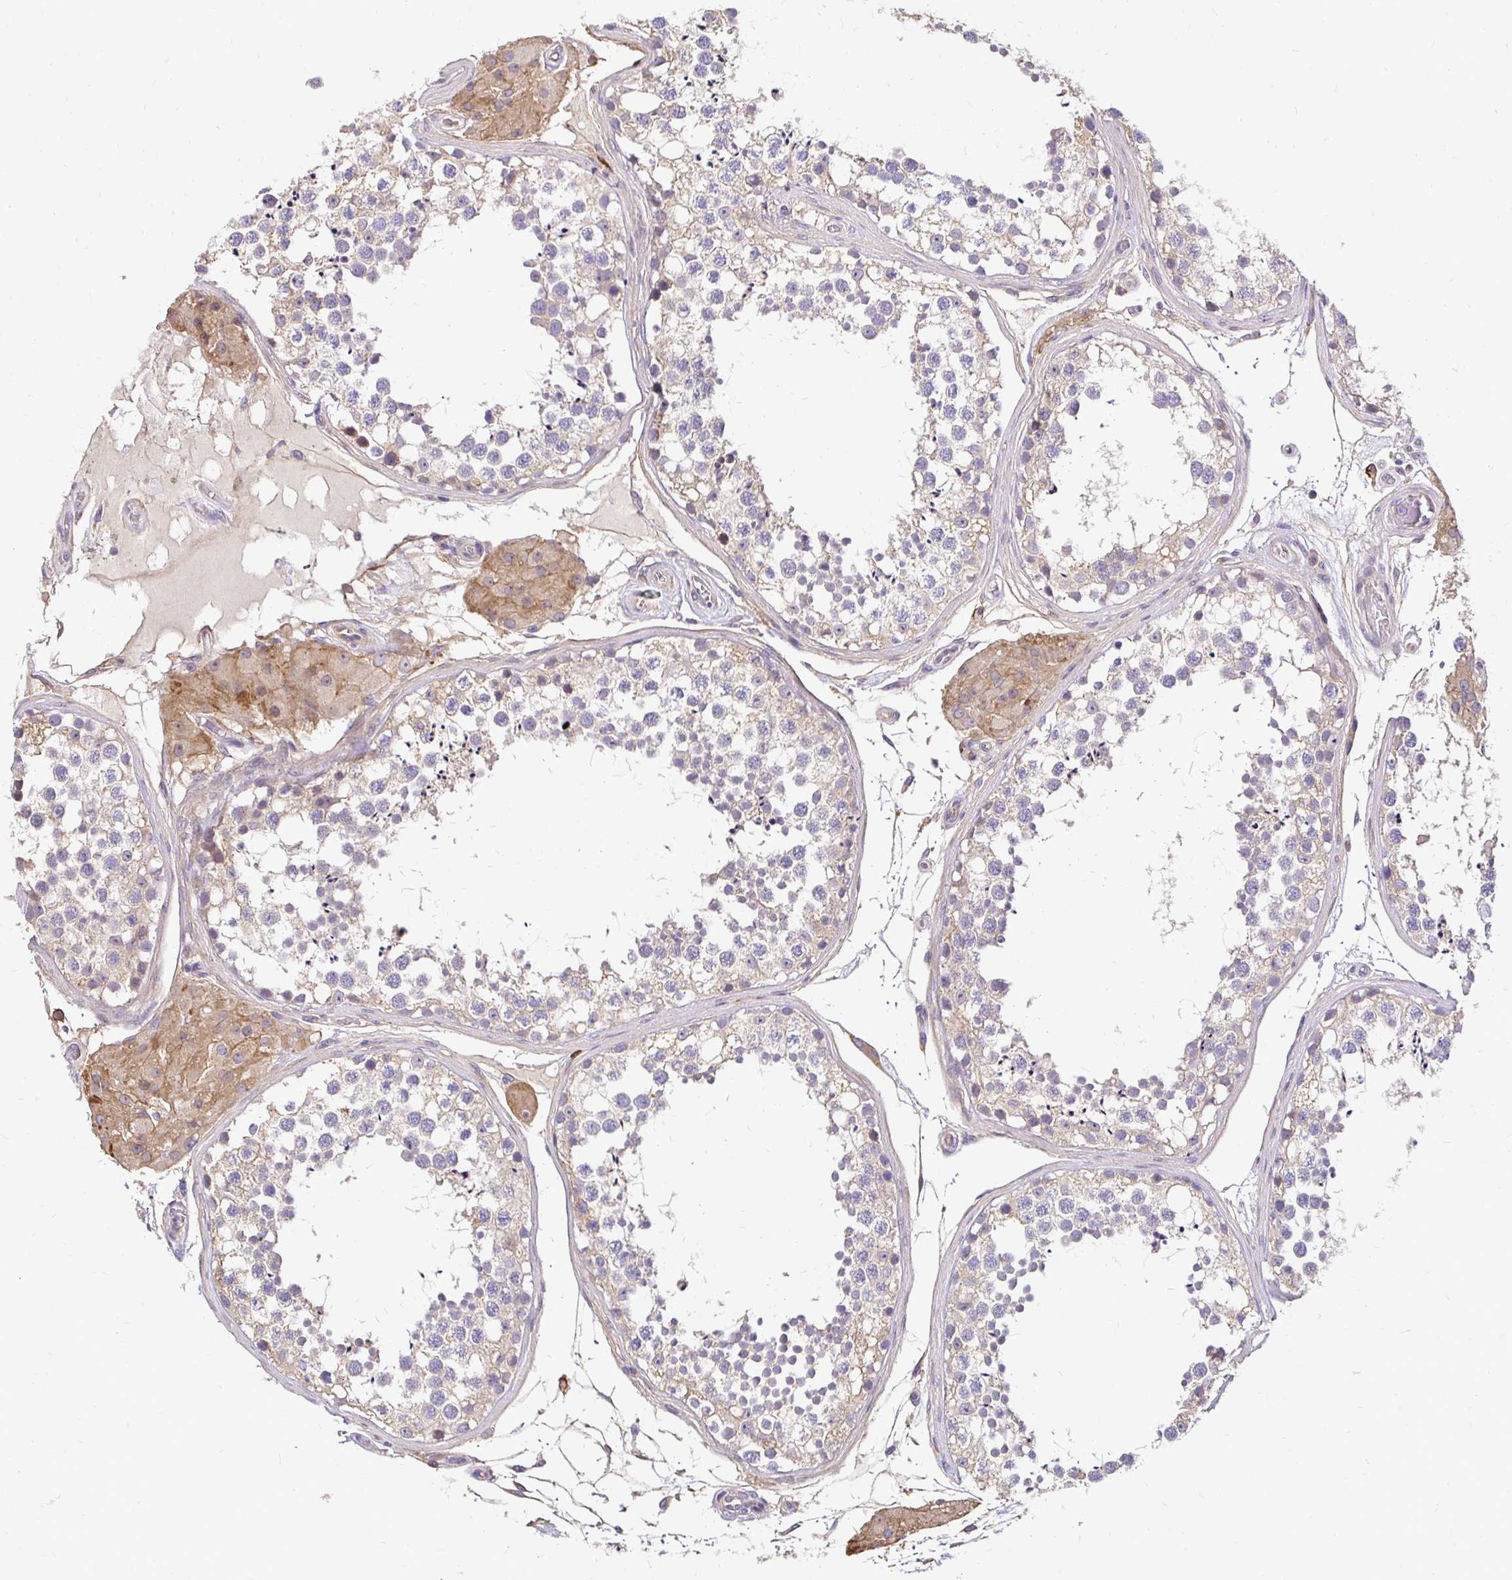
{"staining": {"intensity": "weak", "quantity": "<25%", "location": "cytoplasmic/membranous"}, "tissue": "testis", "cell_type": "Cells in seminiferous ducts", "image_type": "normal", "snomed": [{"axis": "morphology", "description": "Normal tissue, NOS"}, {"axis": "morphology", "description": "Seminoma, NOS"}, {"axis": "topography", "description": "Testis"}], "caption": "An immunohistochemistry (IHC) photomicrograph of unremarkable testis is shown. There is no staining in cells in seminiferous ducts of testis.", "gene": "SLC9A1", "patient": {"sex": "male", "age": 65}}